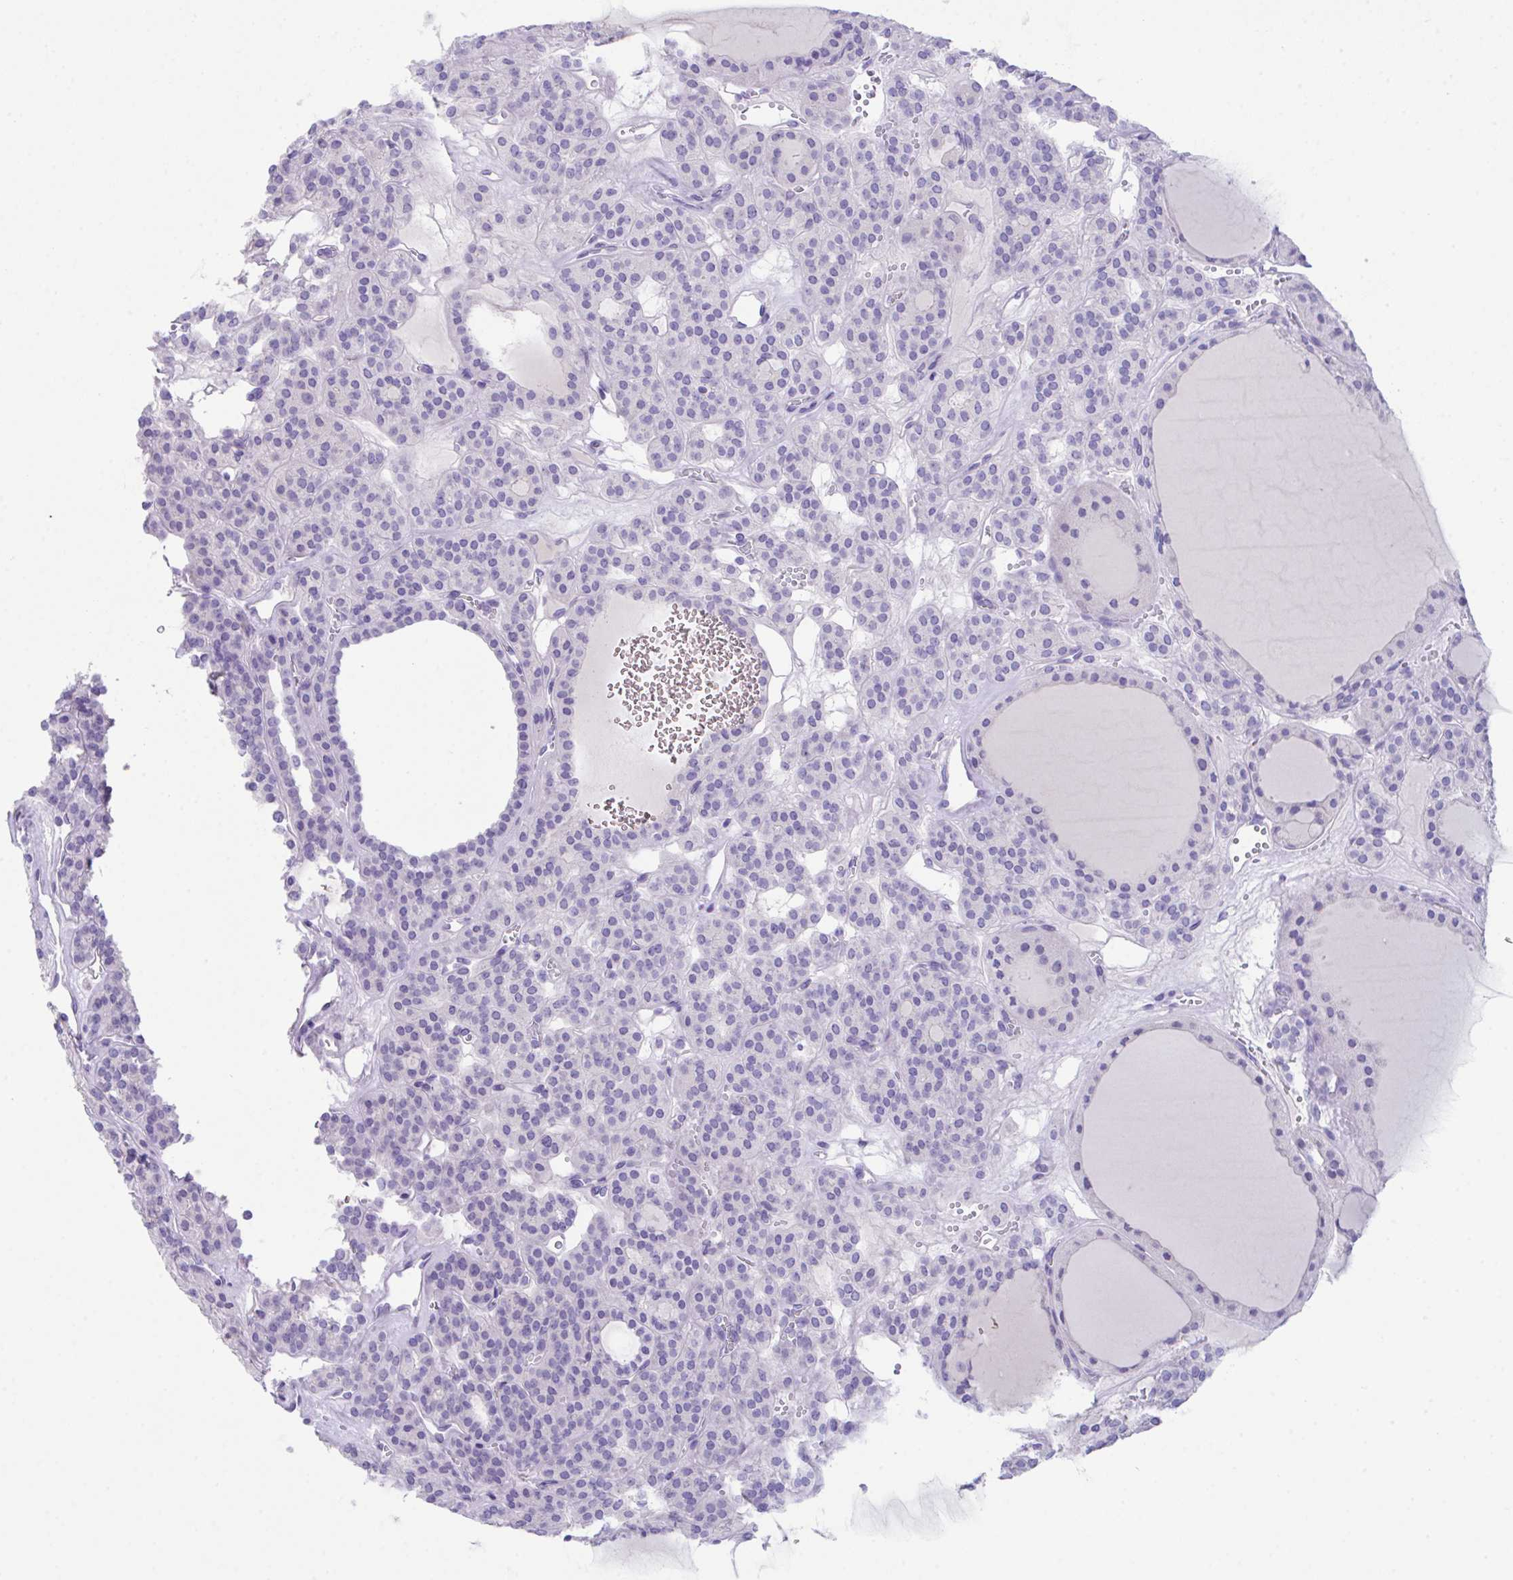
{"staining": {"intensity": "negative", "quantity": "none", "location": "none"}, "tissue": "thyroid cancer", "cell_type": "Tumor cells", "image_type": "cancer", "snomed": [{"axis": "morphology", "description": "Follicular adenoma carcinoma, NOS"}, {"axis": "topography", "description": "Thyroid gland"}], "caption": "DAB immunohistochemical staining of human thyroid cancer exhibits no significant expression in tumor cells. (Stains: DAB IHC with hematoxylin counter stain, Microscopy: brightfield microscopy at high magnification).", "gene": "HACD4", "patient": {"sex": "female", "age": 63}}